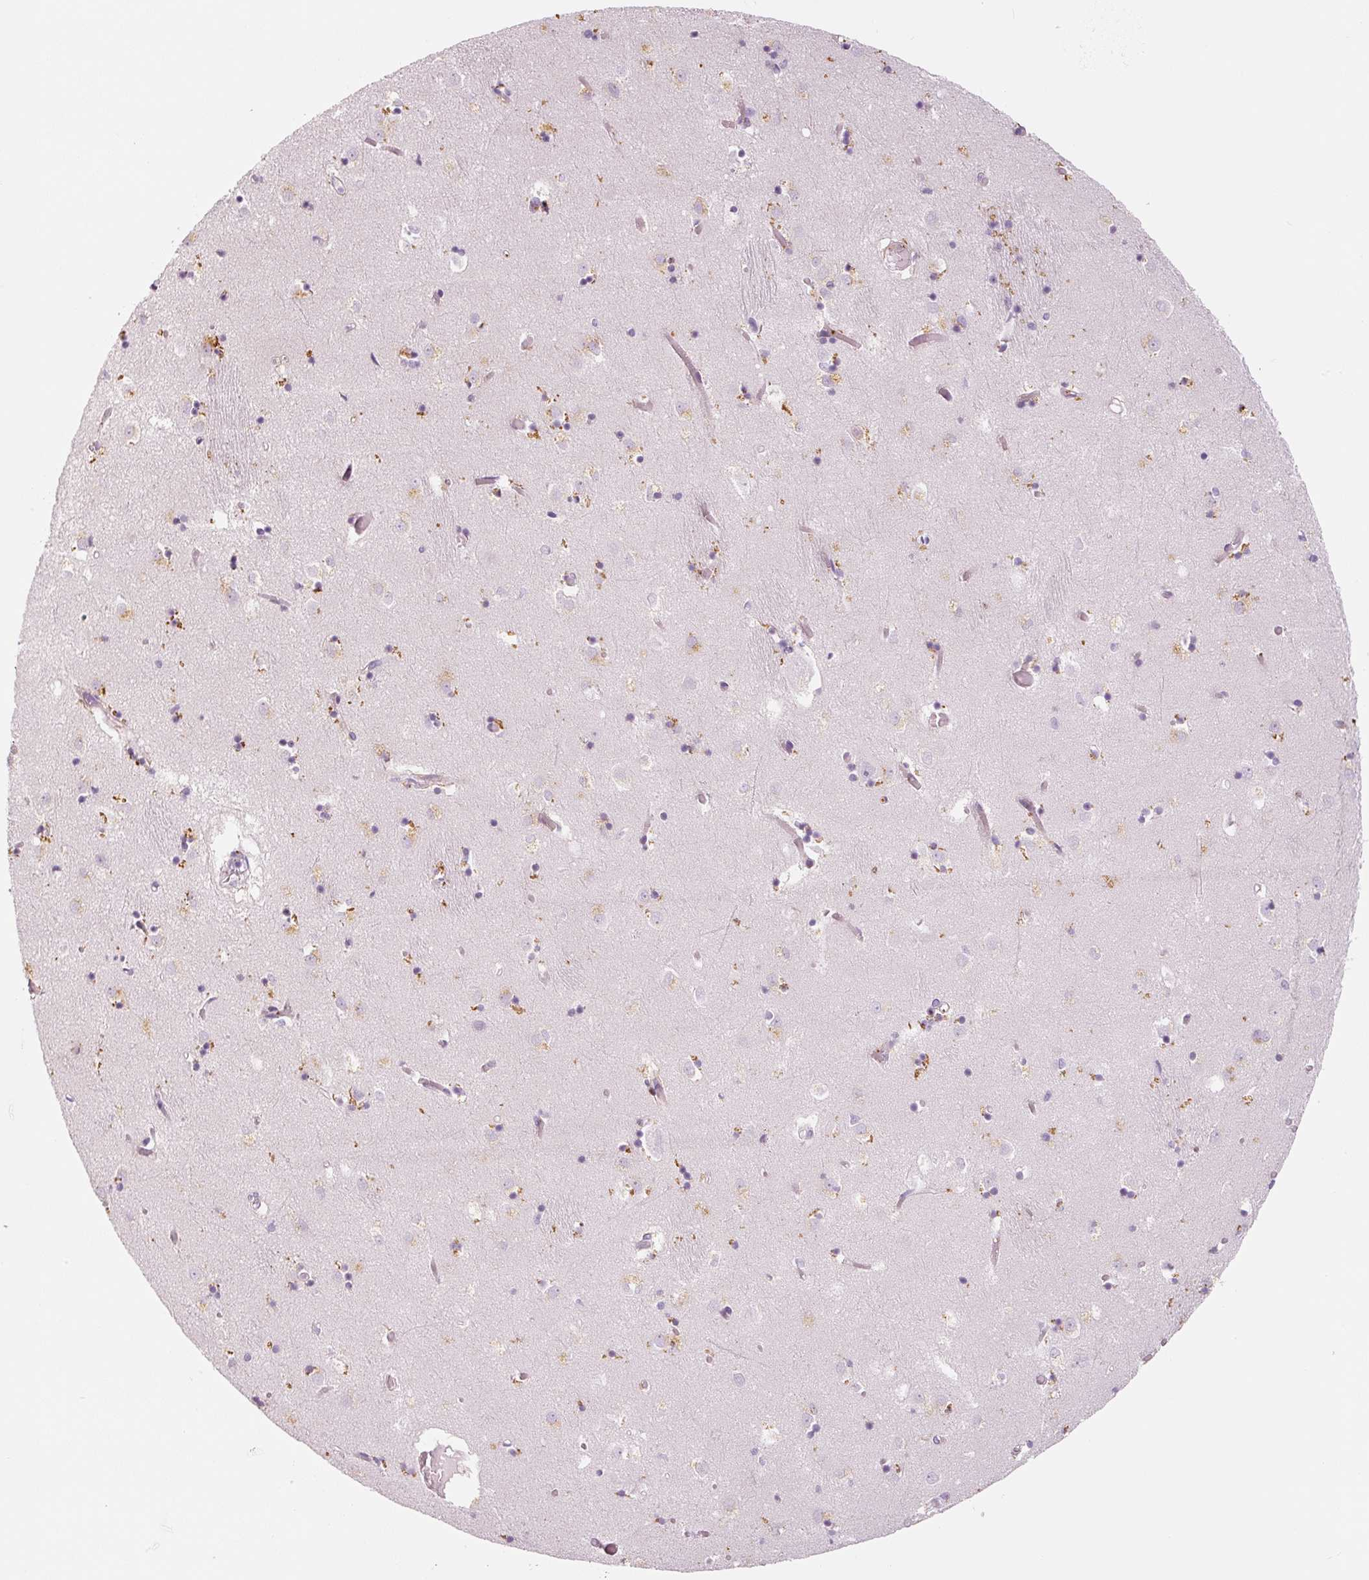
{"staining": {"intensity": "negative", "quantity": "none", "location": "none"}, "tissue": "caudate", "cell_type": "Glial cells", "image_type": "normal", "snomed": [{"axis": "morphology", "description": "Normal tissue, NOS"}, {"axis": "topography", "description": "Lateral ventricle wall"}], "caption": "A micrograph of caudate stained for a protein exhibits no brown staining in glial cells.", "gene": "LECT2", "patient": {"sex": "male", "age": 70}}